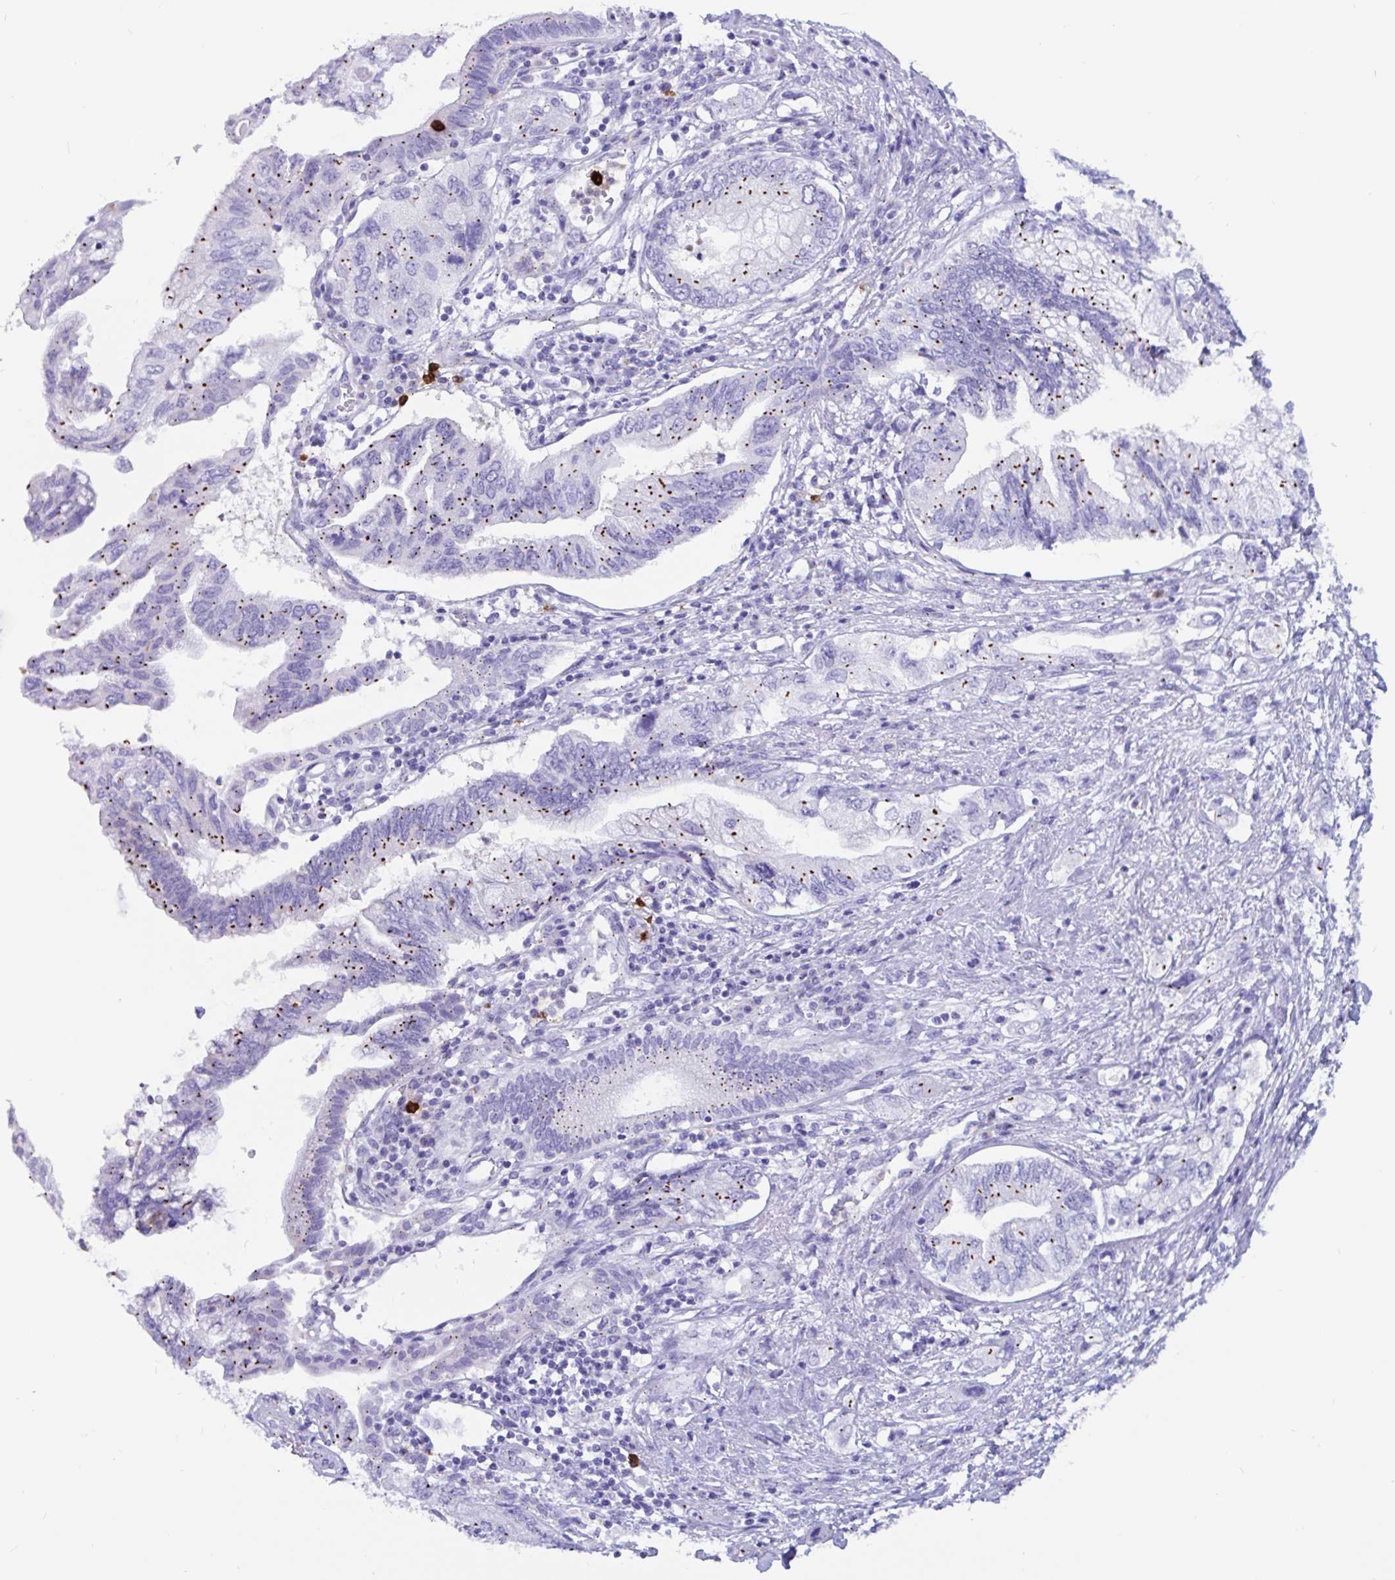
{"staining": {"intensity": "strong", "quantity": "25%-75%", "location": "cytoplasmic/membranous"}, "tissue": "pancreatic cancer", "cell_type": "Tumor cells", "image_type": "cancer", "snomed": [{"axis": "morphology", "description": "Adenocarcinoma, NOS"}, {"axis": "topography", "description": "Pancreas"}], "caption": "The histopathology image exhibits immunohistochemical staining of adenocarcinoma (pancreatic). There is strong cytoplasmic/membranous expression is identified in about 25%-75% of tumor cells.", "gene": "RNASE3", "patient": {"sex": "female", "age": 73}}